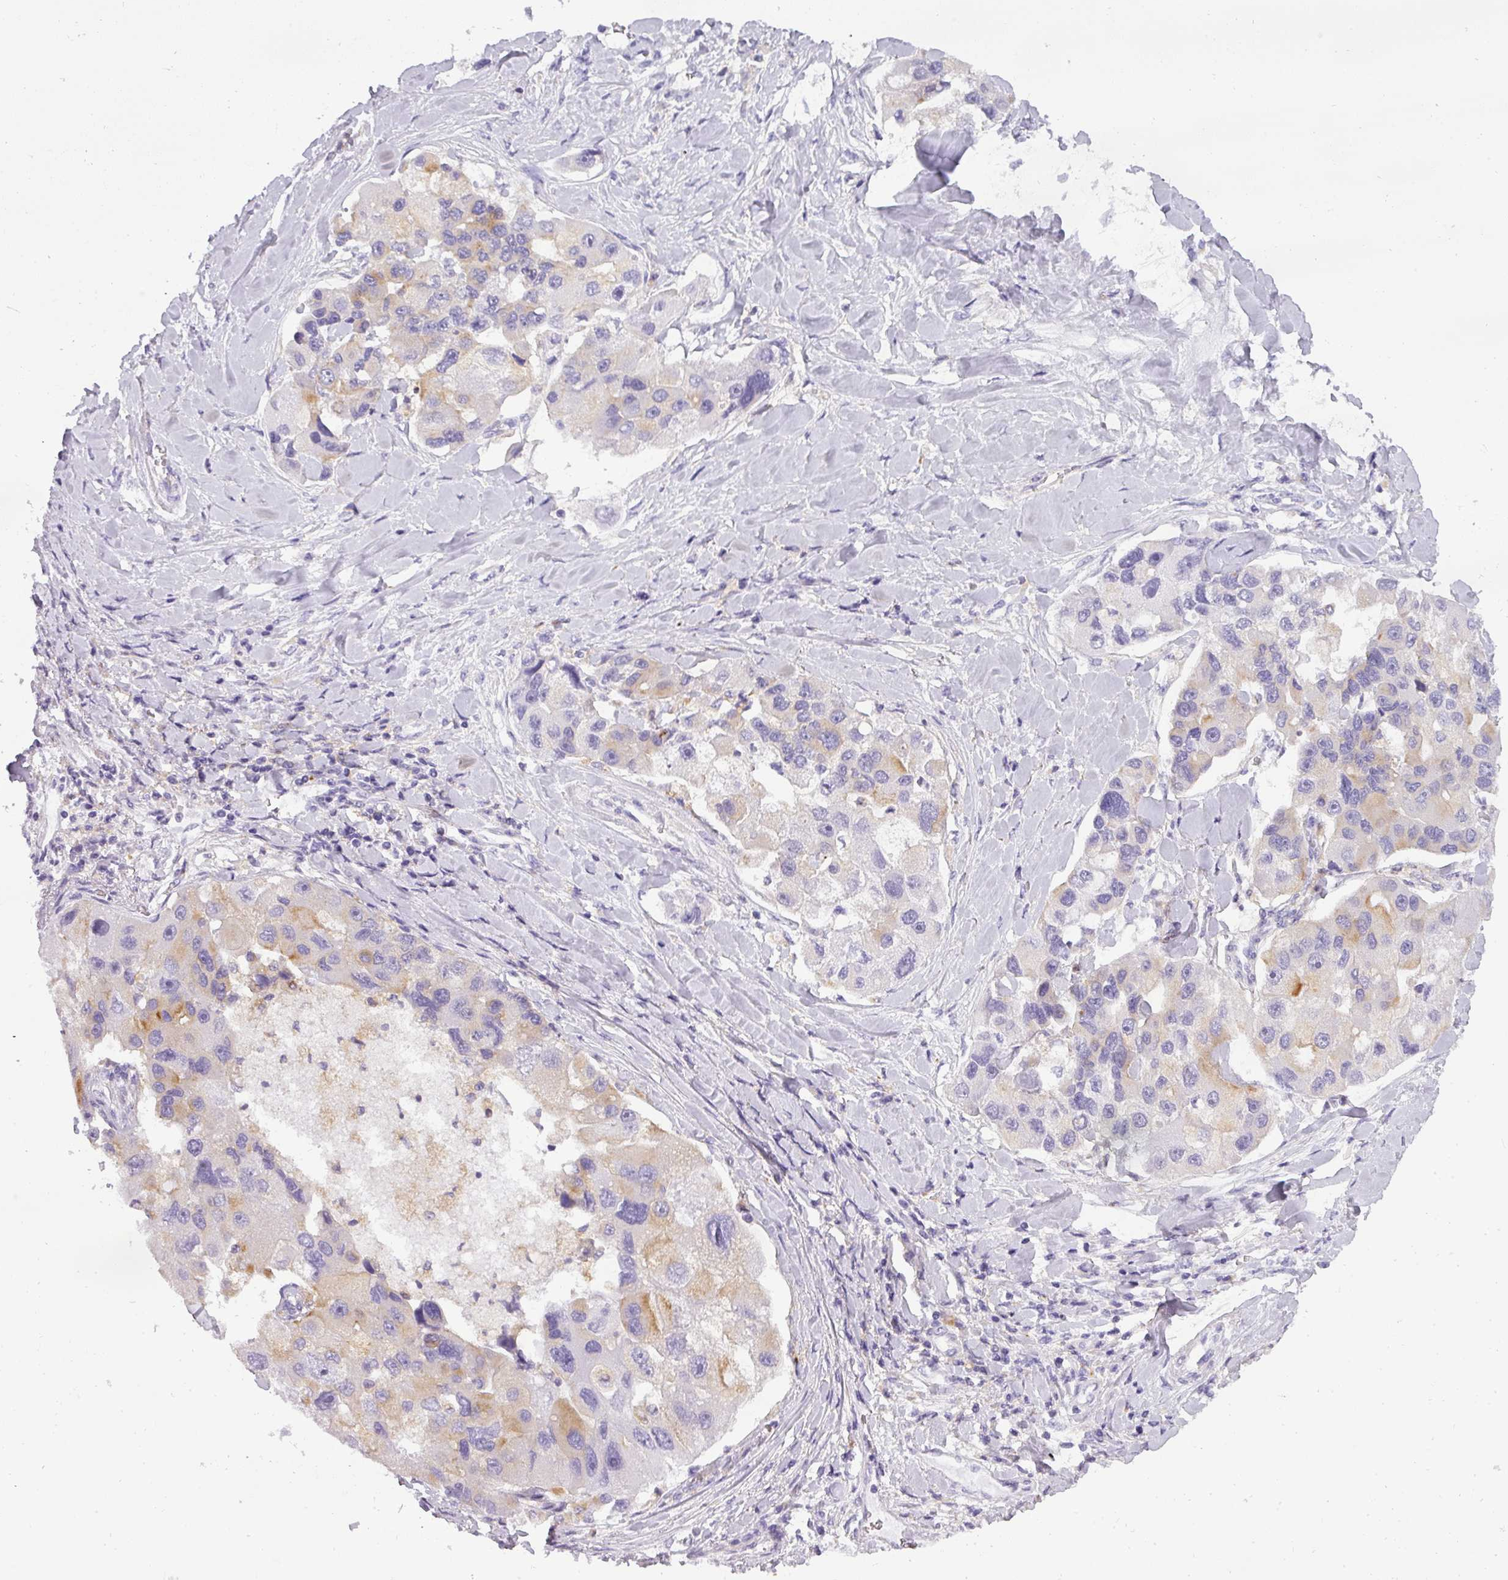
{"staining": {"intensity": "weak", "quantity": "<25%", "location": "cytoplasmic/membranous"}, "tissue": "lung cancer", "cell_type": "Tumor cells", "image_type": "cancer", "snomed": [{"axis": "morphology", "description": "Adenocarcinoma, NOS"}, {"axis": "topography", "description": "Lung"}], "caption": "Lung cancer (adenocarcinoma) was stained to show a protein in brown. There is no significant positivity in tumor cells.", "gene": "ATP6V1D", "patient": {"sex": "female", "age": 54}}